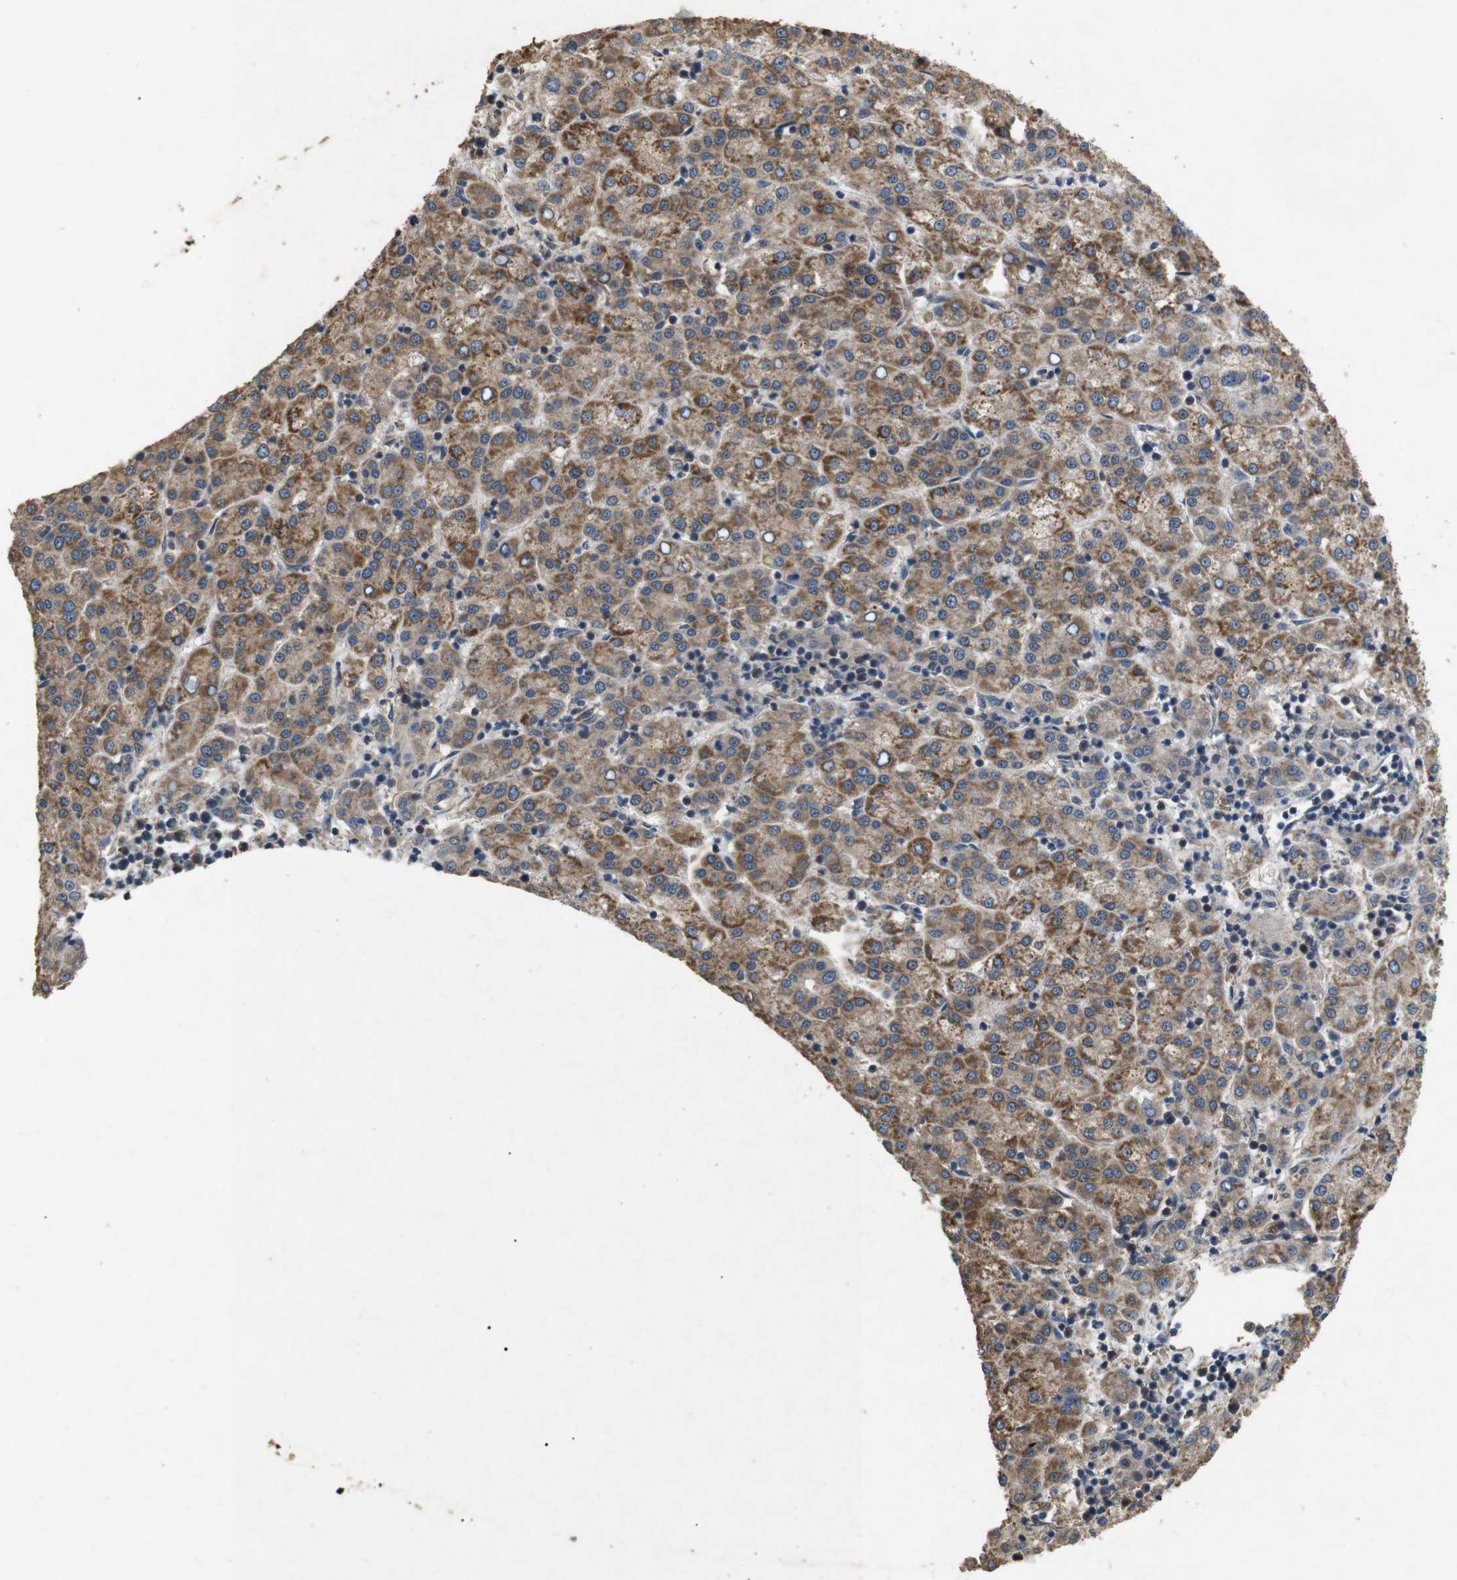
{"staining": {"intensity": "moderate", "quantity": ">75%", "location": "cytoplasmic/membranous"}, "tissue": "liver cancer", "cell_type": "Tumor cells", "image_type": "cancer", "snomed": [{"axis": "morphology", "description": "Carcinoma, Hepatocellular, NOS"}, {"axis": "topography", "description": "Liver"}], "caption": "IHC image of liver cancer (hepatocellular carcinoma) stained for a protein (brown), which displays medium levels of moderate cytoplasmic/membranous staining in approximately >75% of tumor cells.", "gene": "BNIP3", "patient": {"sex": "female", "age": 58}}